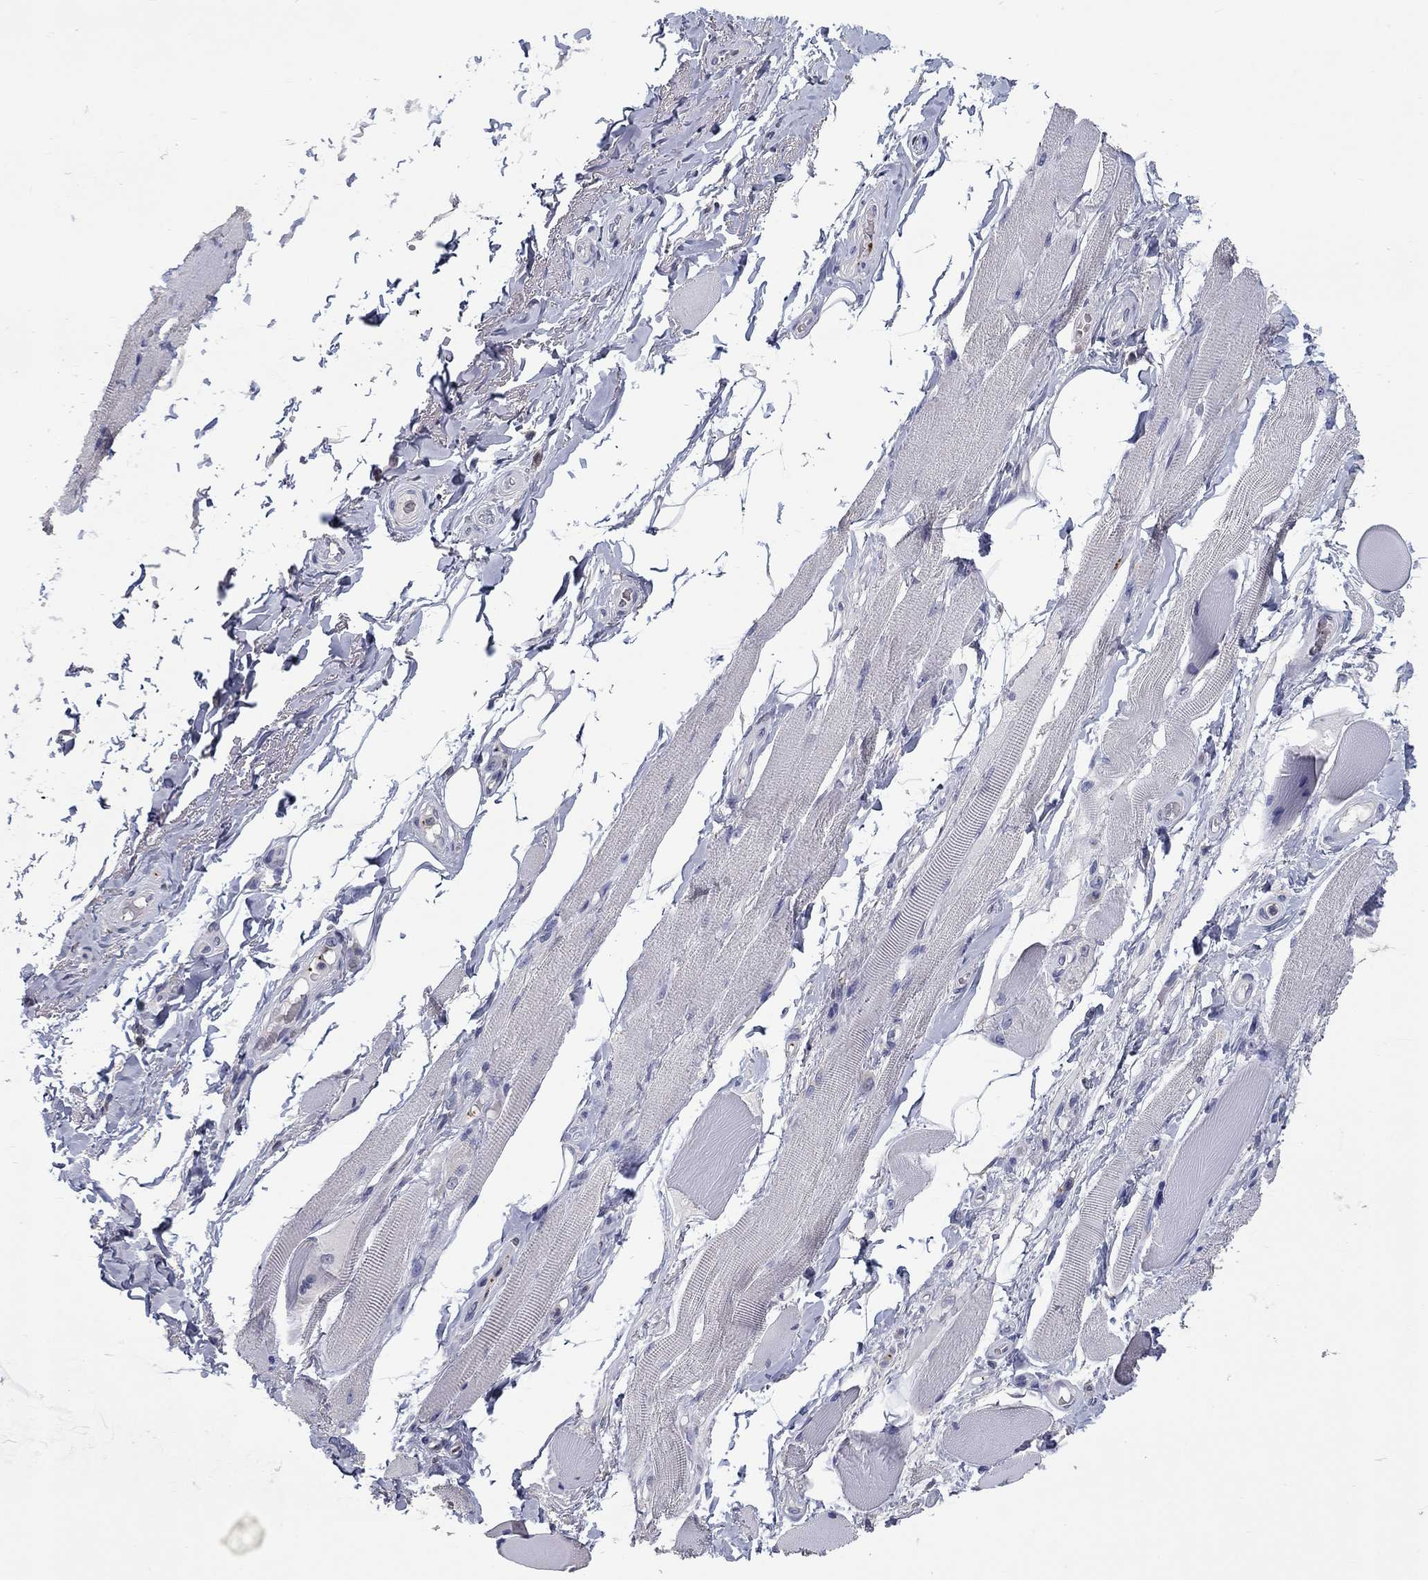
{"staining": {"intensity": "negative", "quantity": "none", "location": "none"}, "tissue": "adipose tissue", "cell_type": "Adipocytes", "image_type": "normal", "snomed": [{"axis": "morphology", "description": "Normal tissue, NOS"}, {"axis": "topography", "description": "Anal"}, {"axis": "topography", "description": "Peripheral nerve tissue"}], "caption": "Immunohistochemistry (IHC) photomicrograph of normal adipose tissue stained for a protein (brown), which demonstrates no positivity in adipocytes.", "gene": "PLEK", "patient": {"sex": "male", "age": 53}}